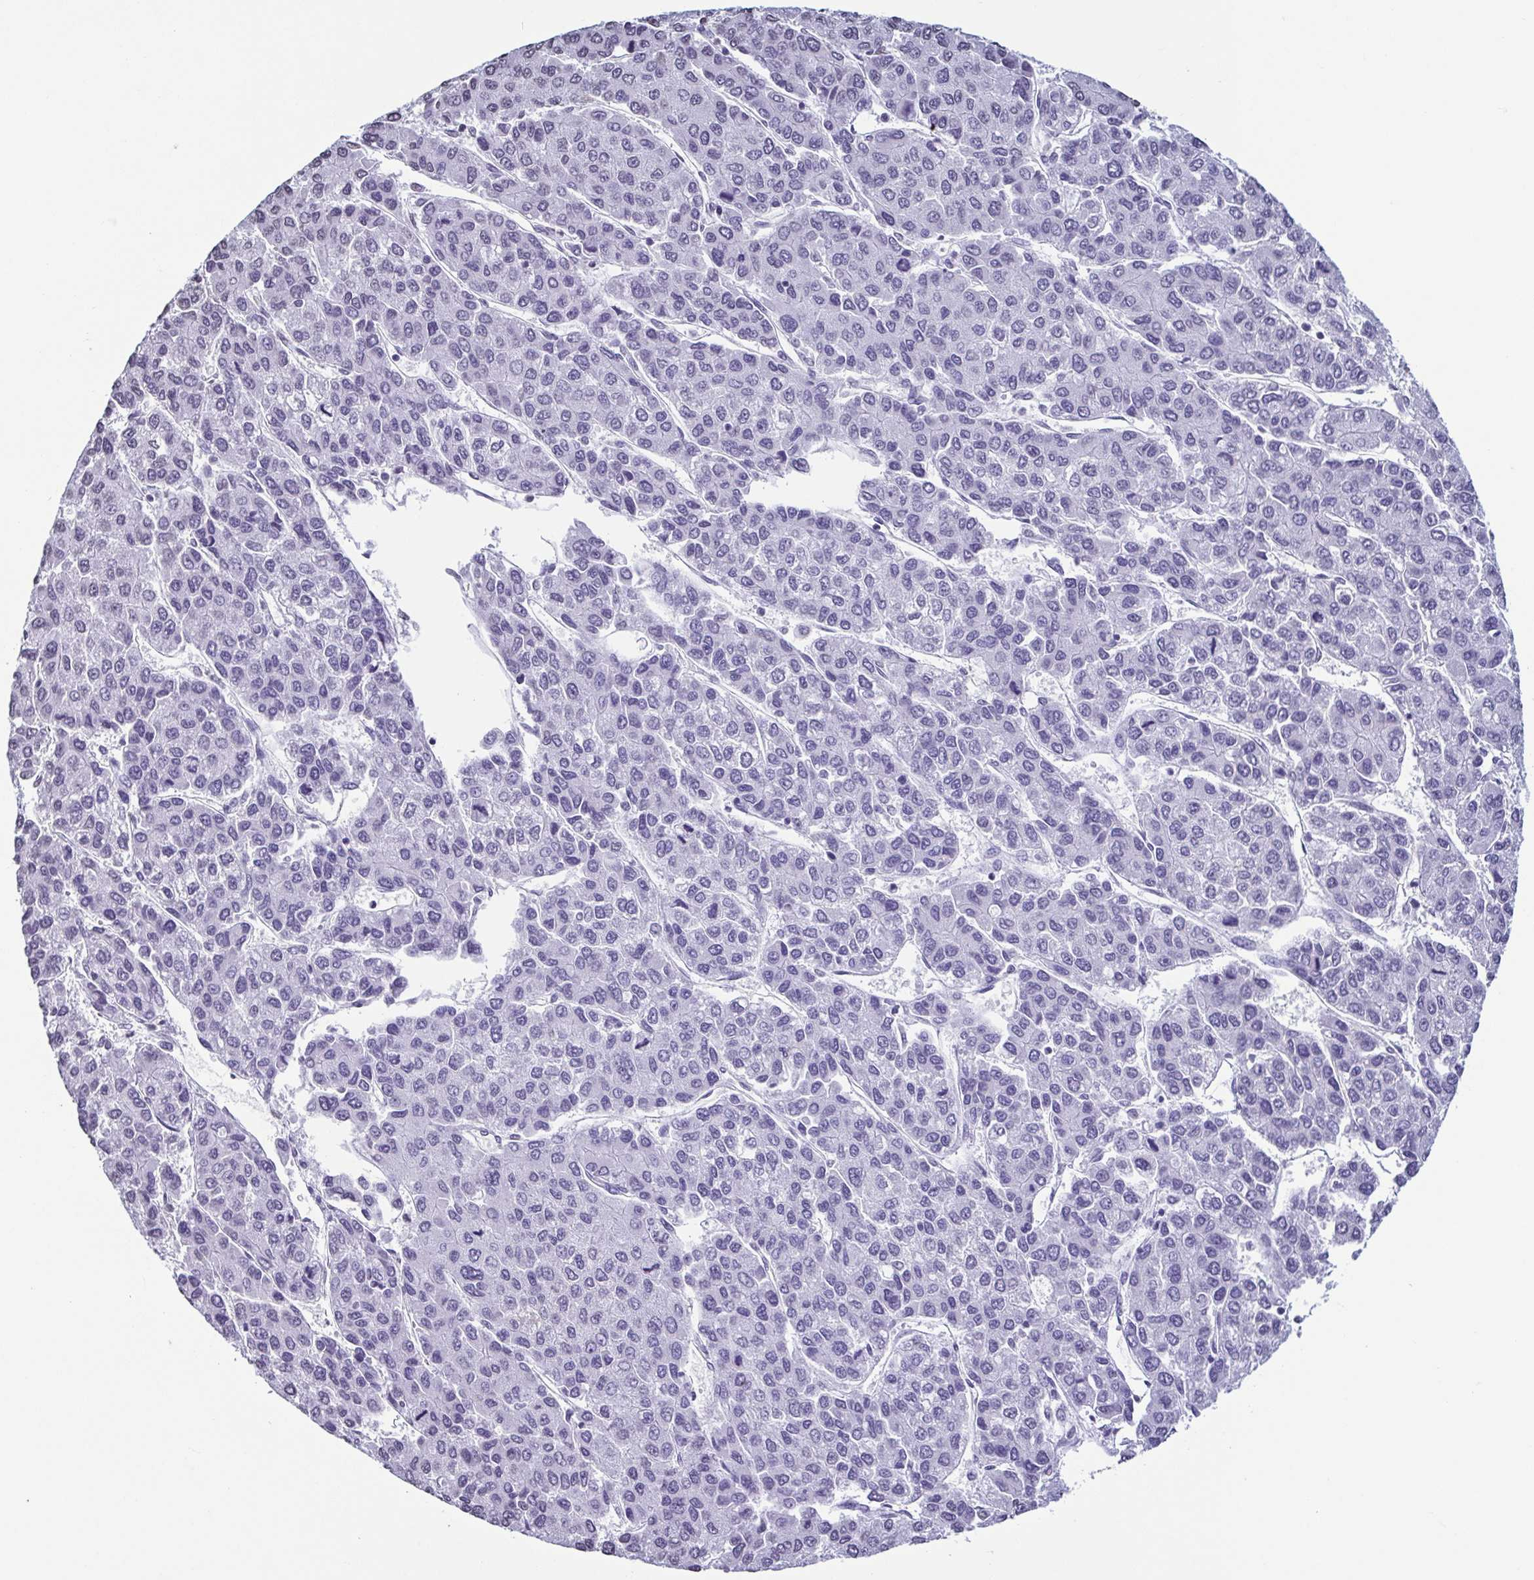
{"staining": {"intensity": "negative", "quantity": "none", "location": "none"}, "tissue": "liver cancer", "cell_type": "Tumor cells", "image_type": "cancer", "snomed": [{"axis": "morphology", "description": "Carcinoma, Hepatocellular, NOS"}, {"axis": "topography", "description": "Liver"}], "caption": "IHC of human liver cancer demonstrates no positivity in tumor cells.", "gene": "VCY1B", "patient": {"sex": "female", "age": 66}}